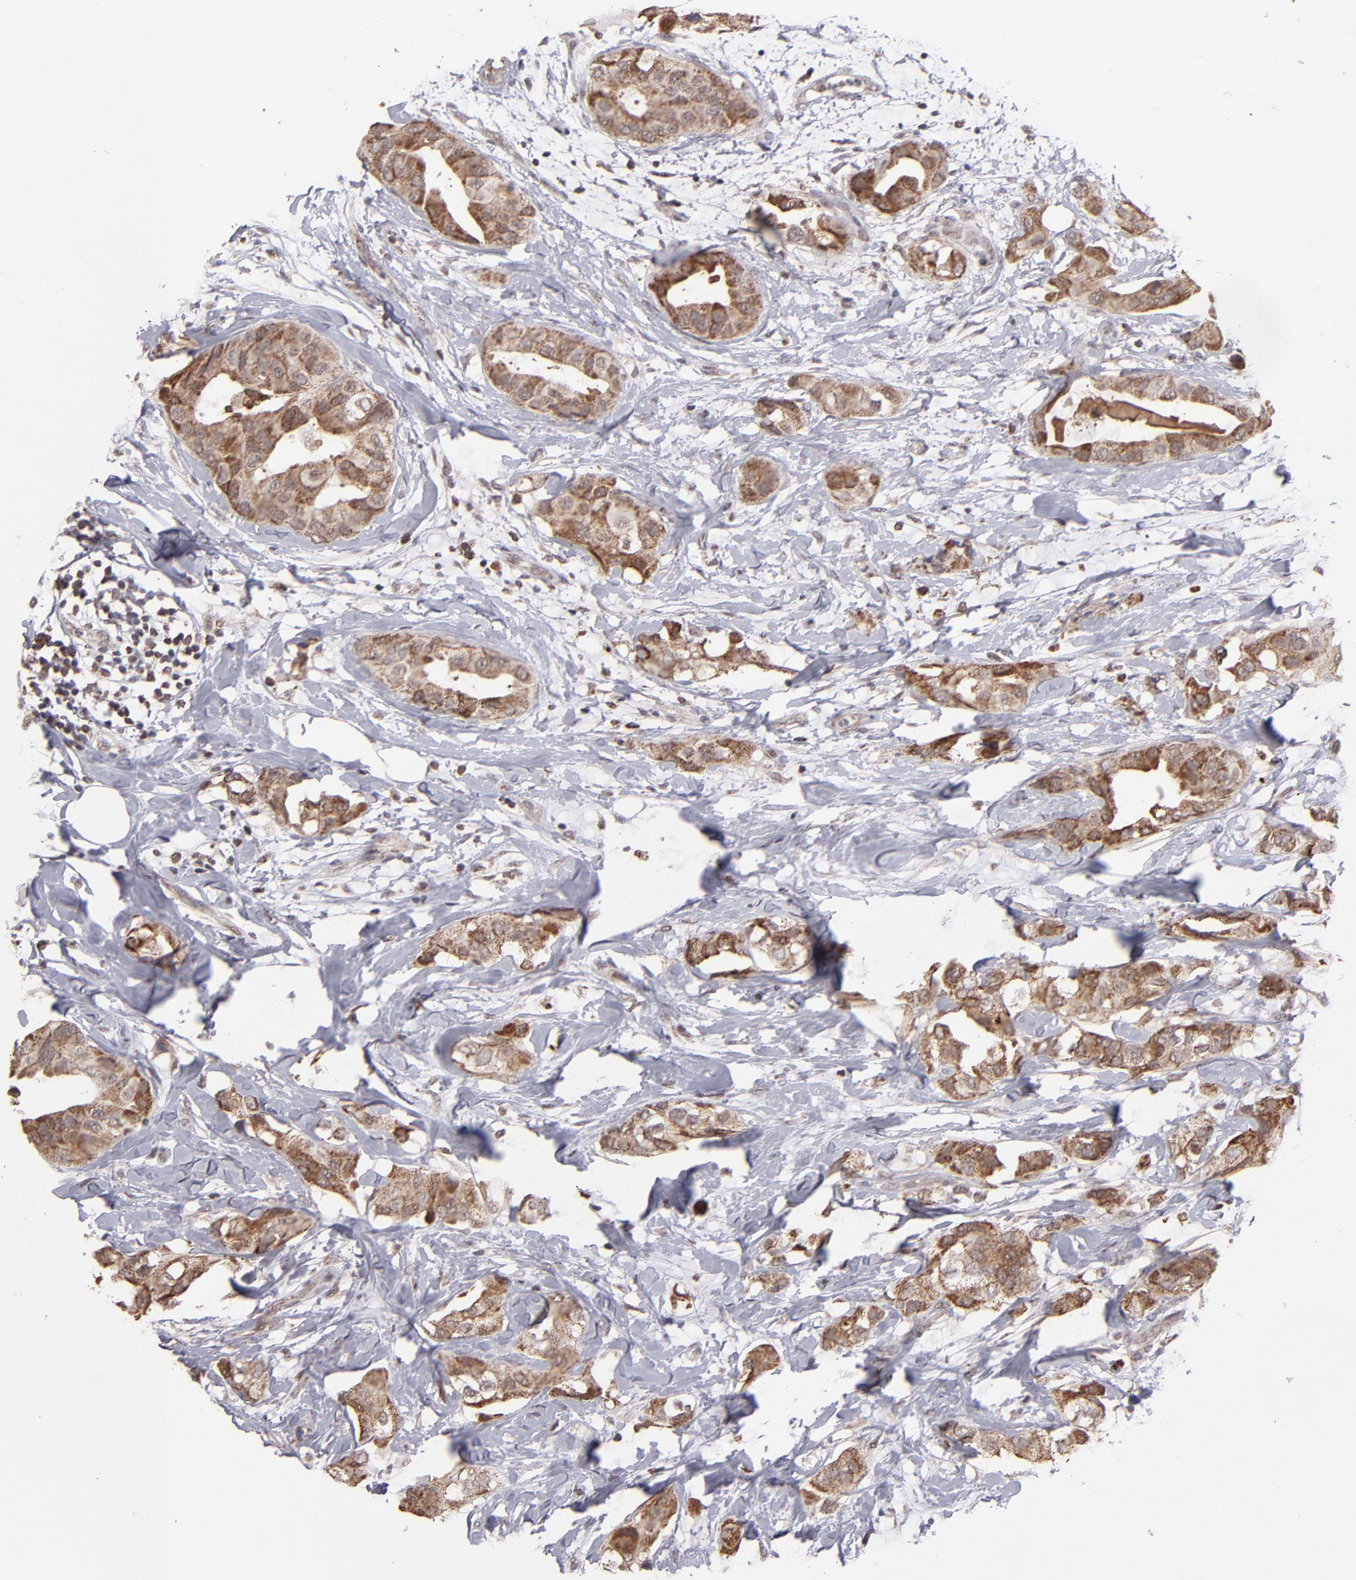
{"staining": {"intensity": "moderate", "quantity": ">75%", "location": "cytoplasmic/membranous"}, "tissue": "breast cancer", "cell_type": "Tumor cells", "image_type": "cancer", "snomed": [{"axis": "morphology", "description": "Duct carcinoma"}, {"axis": "topography", "description": "Breast"}], "caption": "Protein positivity by IHC displays moderate cytoplasmic/membranous positivity in about >75% of tumor cells in breast infiltrating ductal carcinoma.", "gene": "SLC15A1", "patient": {"sex": "female", "age": 40}}